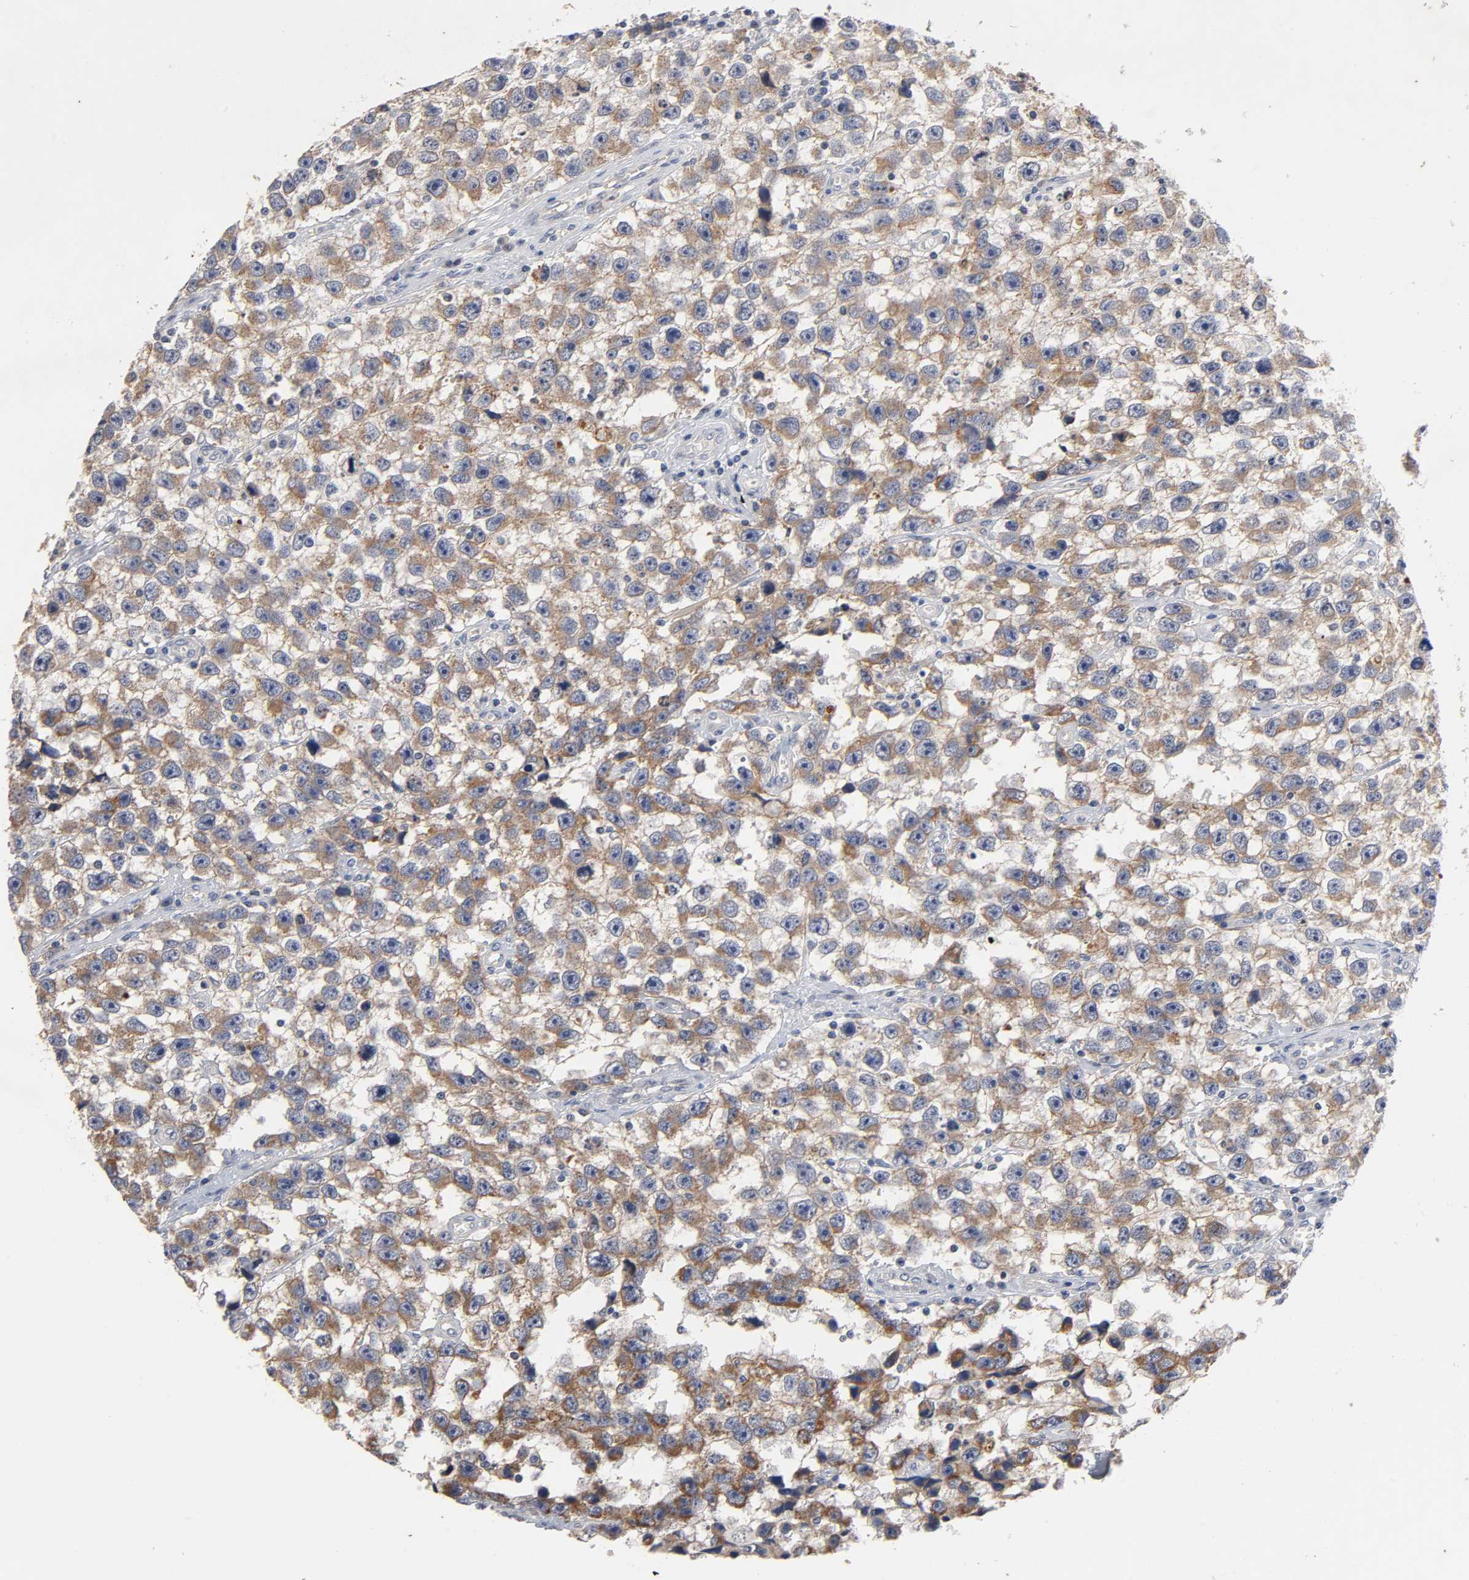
{"staining": {"intensity": "moderate", "quantity": ">75%", "location": "cytoplasmic/membranous"}, "tissue": "testis cancer", "cell_type": "Tumor cells", "image_type": "cancer", "snomed": [{"axis": "morphology", "description": "Seminoma, NOS"}, {"axis": "topography", "description": "Testis"}], "caption": "Immunohistochemical staining of testis seminoma shows moderate cytoplasmic/membranous protein staining in about >75% of tumor cells.", "gene": "CXADR", "patient": {"sex": "male", "age": 33}}